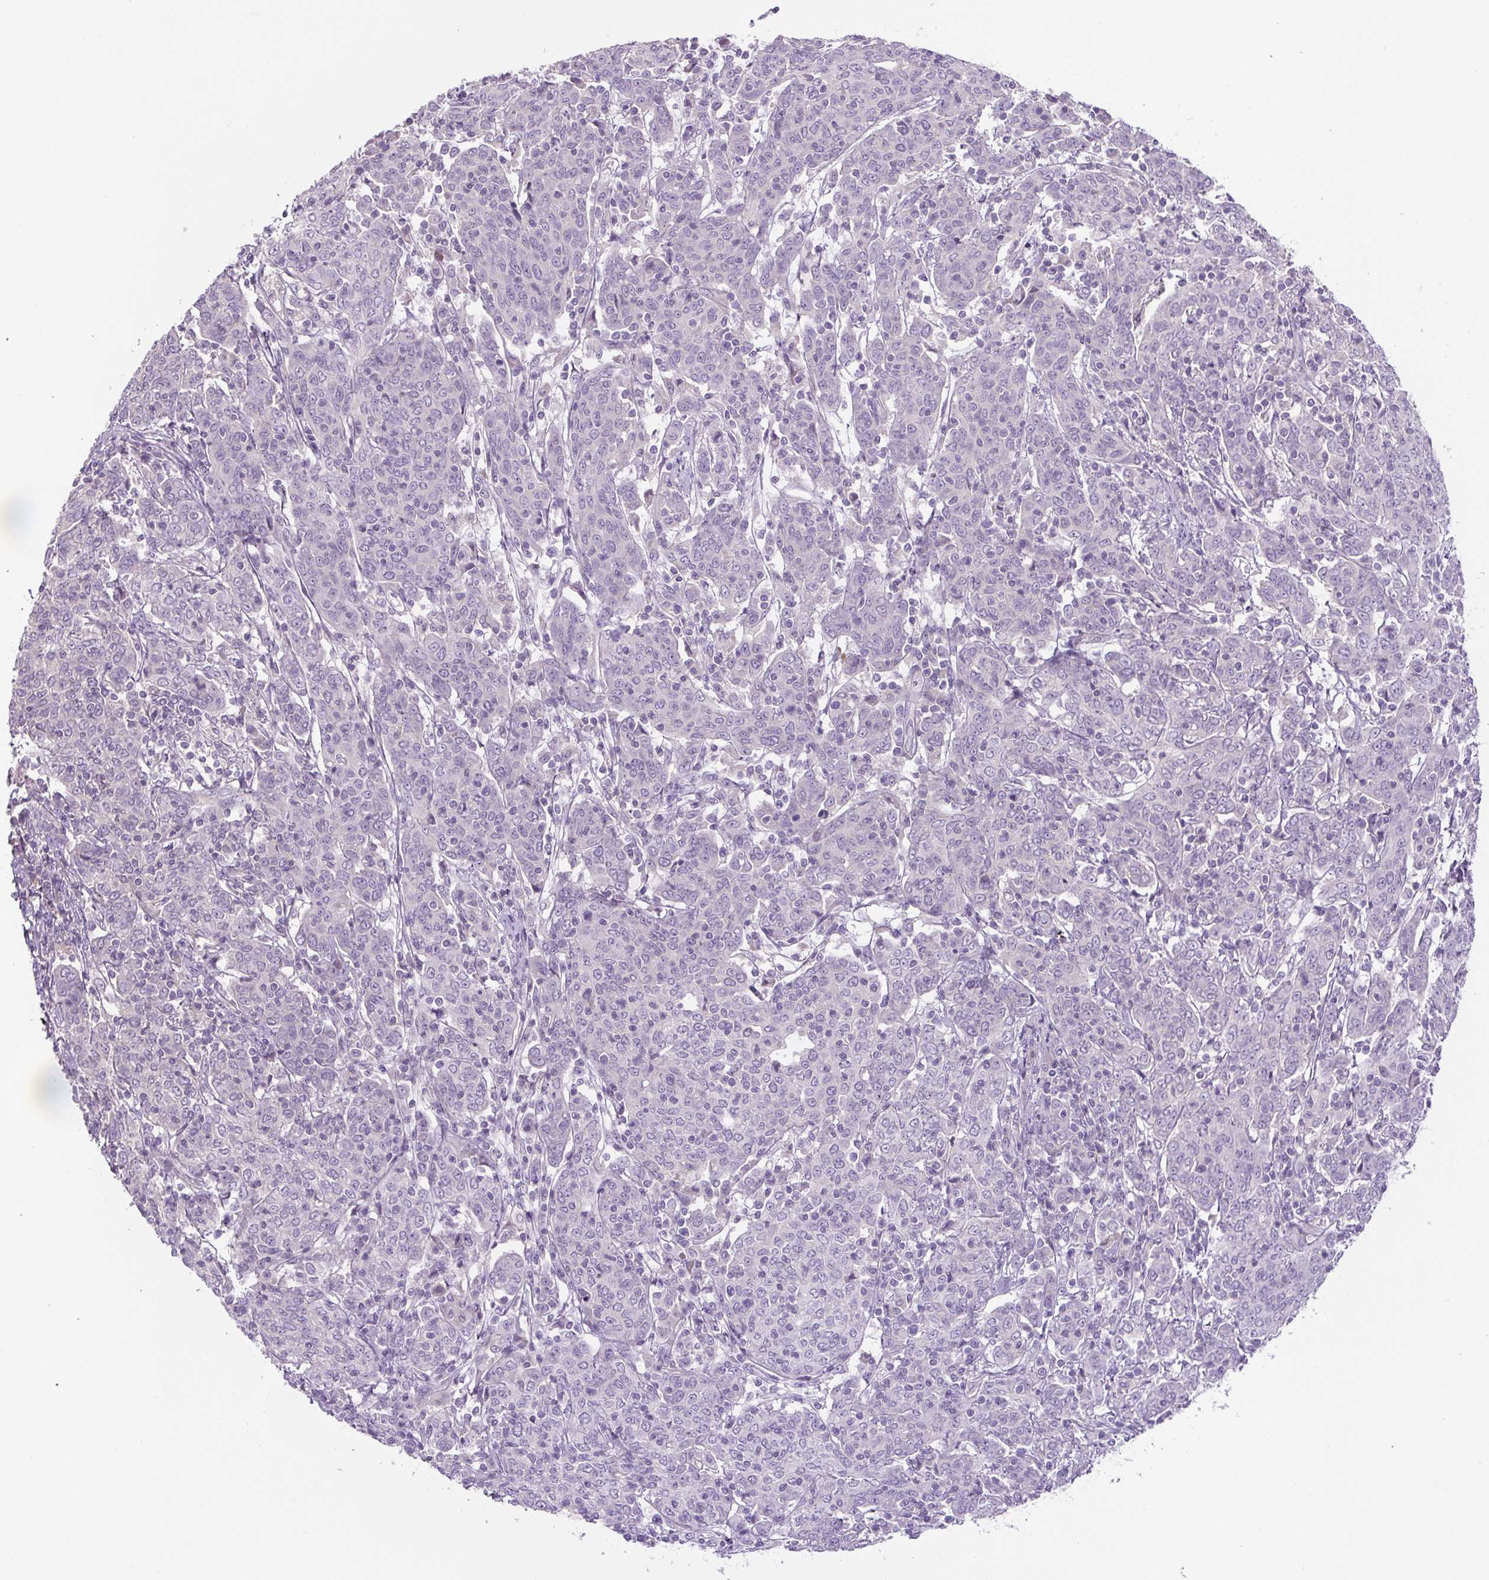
{"staining": {"intensity": "negative", "quantity": "none", "location": "none"}, "tissue": "cervical cancer", "cell_type": "Tumor cells", "image_type": "cancer", "snomed": [{"axis": "morphology", "description": "Squamous cell carcinoma, NOS"}, {"axis": "topography", "description": "Cervix"}], "caption": "Cervical squamous cell carcinoma was stained to show a protein in brown. There is no significant staining in tumor cells.", "gene": "UBL3", "patient": {"sex": "female", "age": 67}}